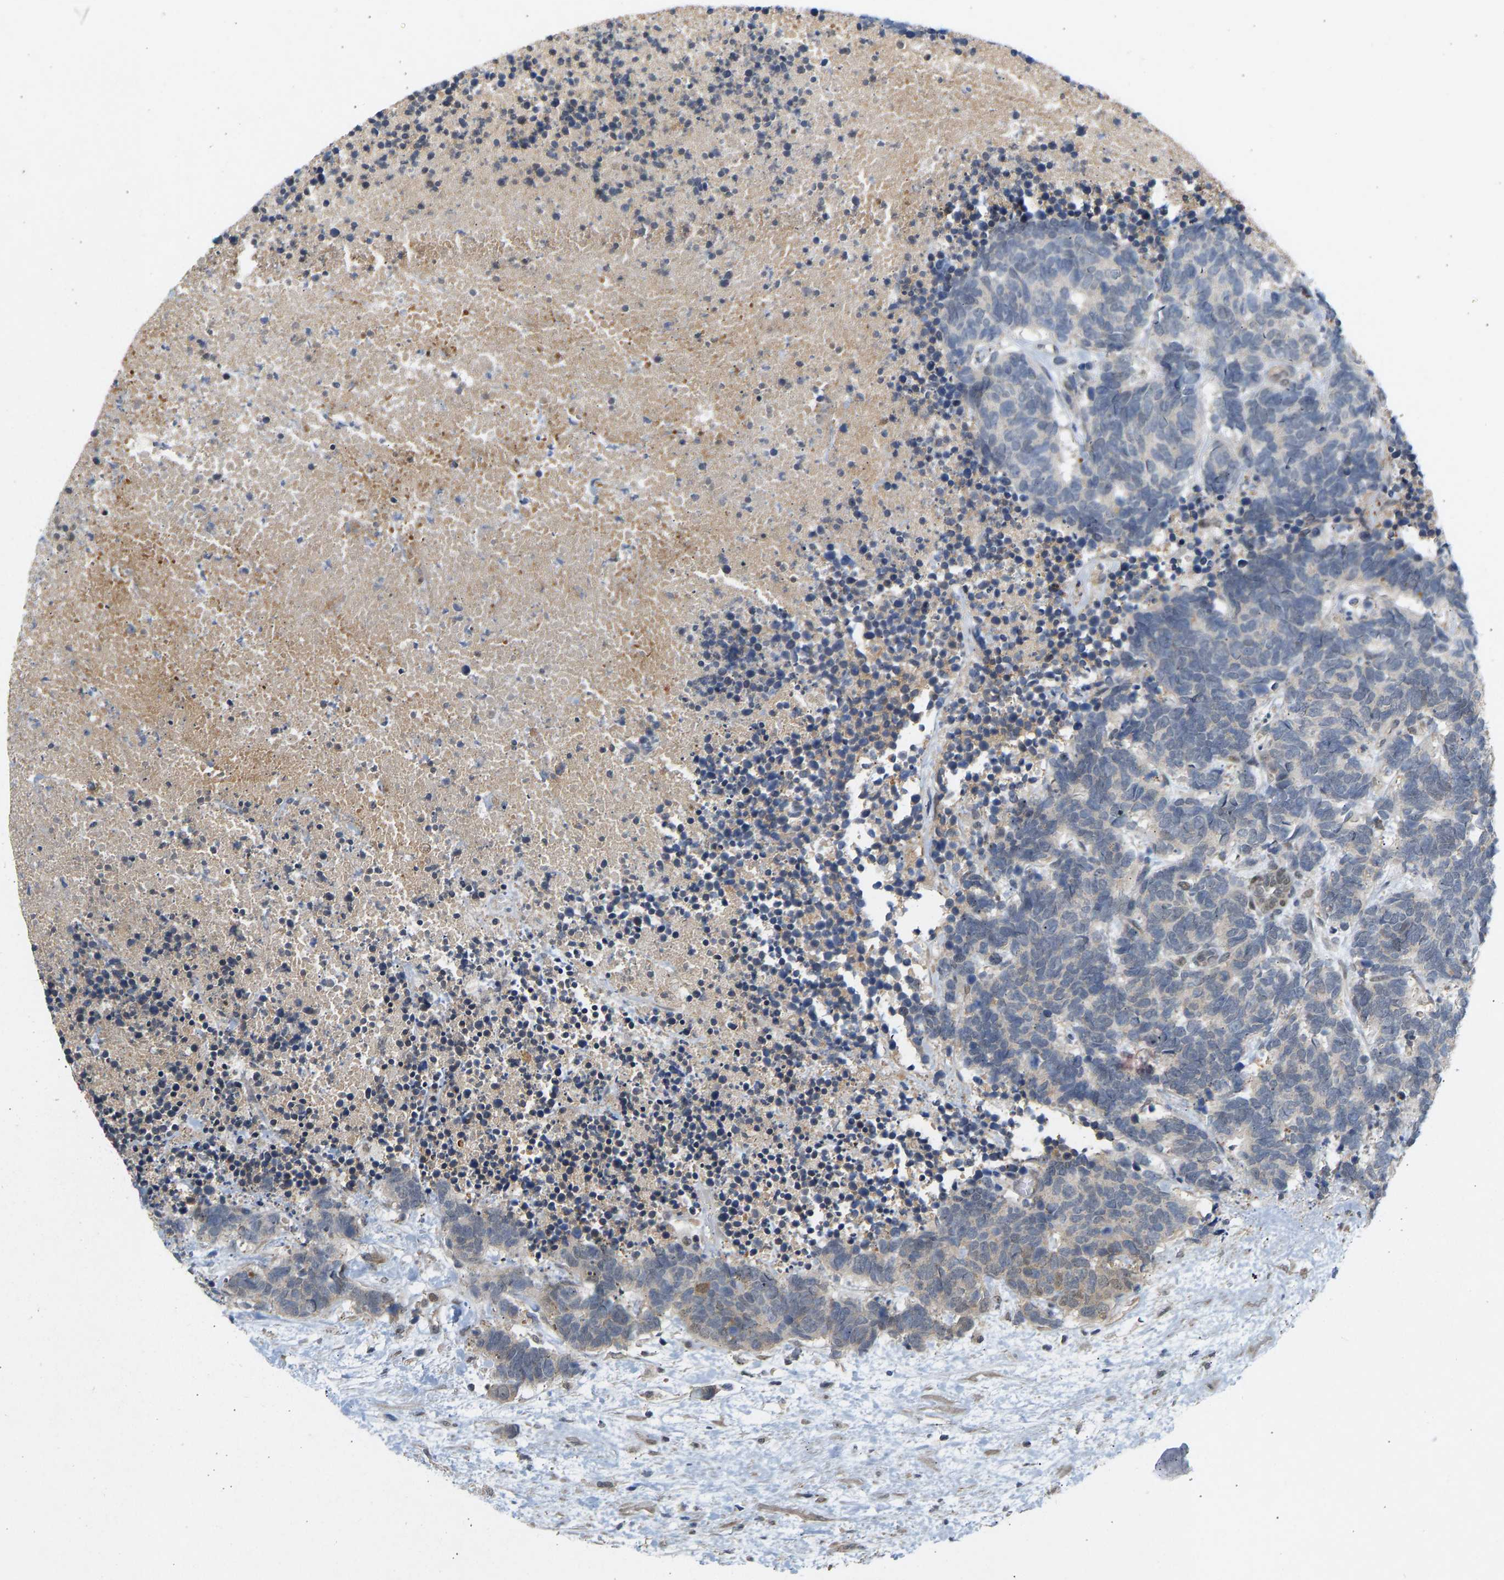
{"staining": {"intensity": "weak", "quantity": "25%-75%", "location": "cytoplasmic/membranous"}, "tissue": "carcinoid", "cell_type": "Tumor cells", "image_type": "cancer", "snomed": [{"axis": "morphology", "description": "Carcinoma, NOS"}, {"axis": "morphology", "description": "Carcinoid, malignant, NOS"}, {"axis": "topography", "description": "Urinary bladder"}], "caption": "Weak cytoplasmic/membranous positivity is seen in approximately 25%-75% of tumor cells in carcinoid. (Stains: DAB in brown, nuclei in blue, Microscopy: brightfield microscopy at high magnification).", "gene": "BAG1", "patient": {"sex": "male", "age": 57}}